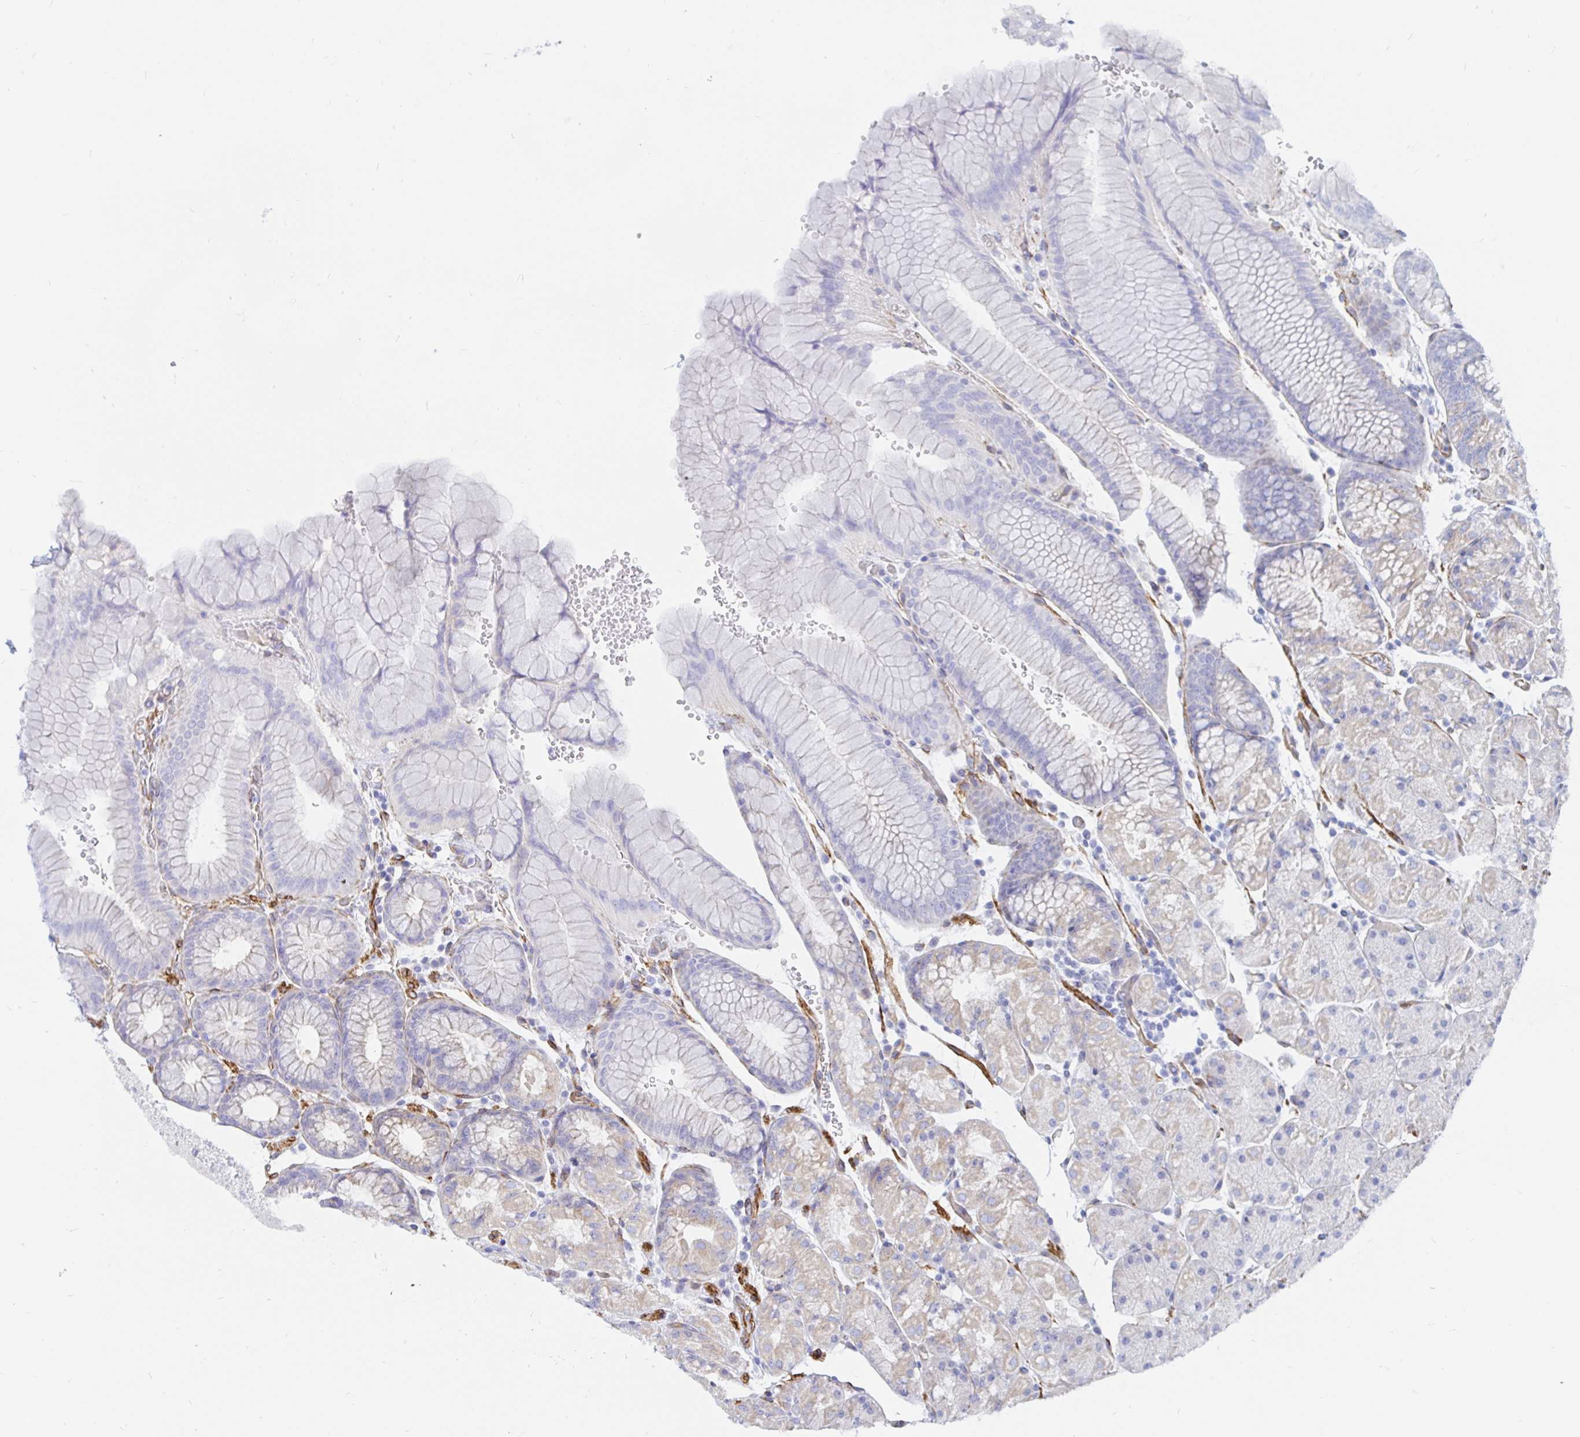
{"staining": {"intensity": "weak", "quantity": "<25%", "location": "cytoplasmic/membranous"}, "tissue": "stomach", "cell_type": "Glandular cells", "image_type": "normal", "snomed": [{"axis": "morphology", "description": "Normal tissue, NOS"}, {"axis": "topography", "description": "Stomach, upper"}, {"axis": "topography", "description": "Stomach"}], "caption": "Photomicrograph shows no protein staining in glandular cells of normal stomach.", "gene": "COX16", "patient": {"sex": "male", "age": 76}}